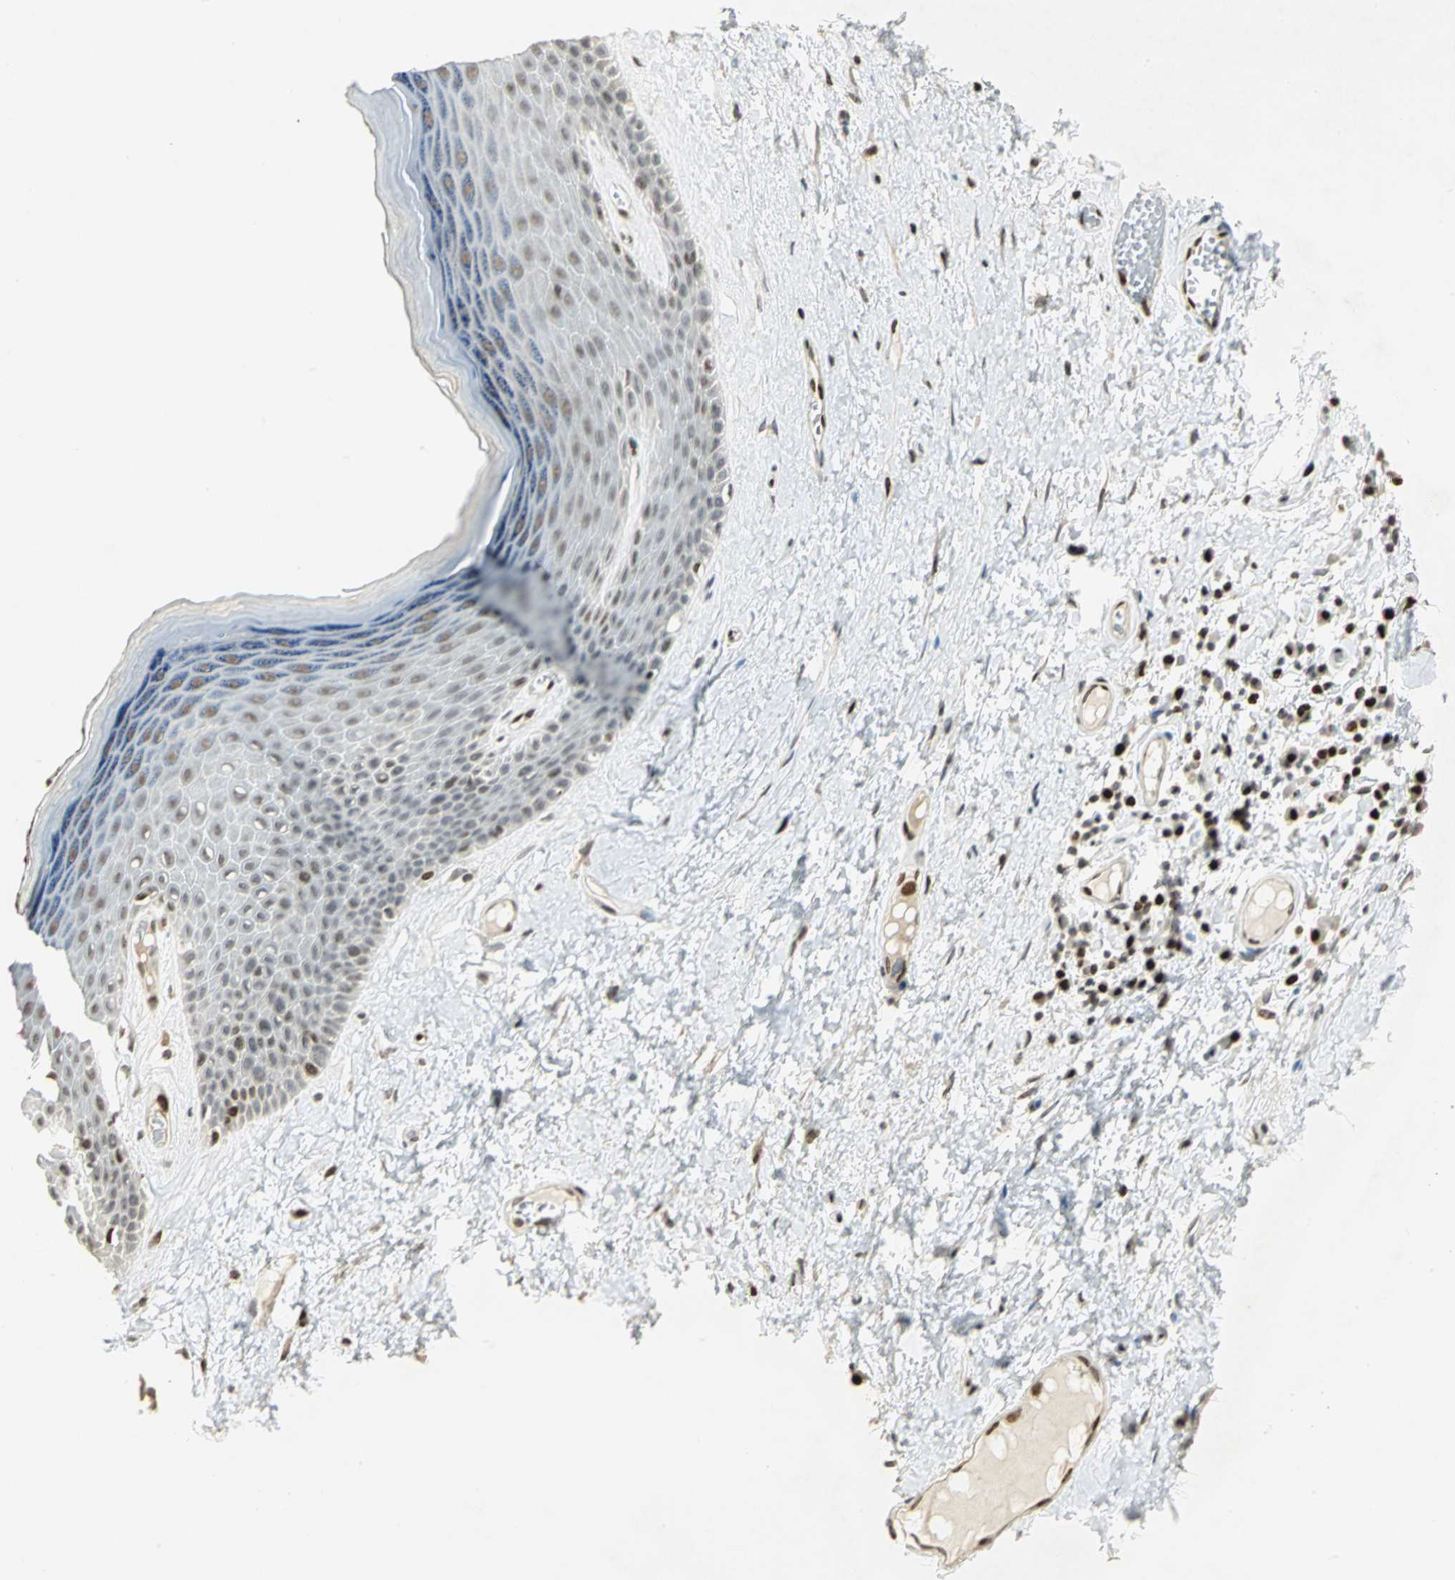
{"staining": {"intensity": "moderate", "quantity": "25%-75%", "location": "nuclear"}, "tissue": "skin", "cell_type": "Epidermal cells", "image_type": "normal", "snomed": [{"axis": "morphology", "description": "Normal tissue, NOS"}, {"axis": "morphology", "description": "Inflammation, NOS"}, {"axis": "topography", "description": "Vulva"}], "caption": "Immunohistochemistry (IHC) of benign human skin demonstrates medium levels of moderate nuclear staining in about 25%-75% of epidermal cells.", "gene": "KDM1A", "patient": {"sex": "female", "age": 84}}